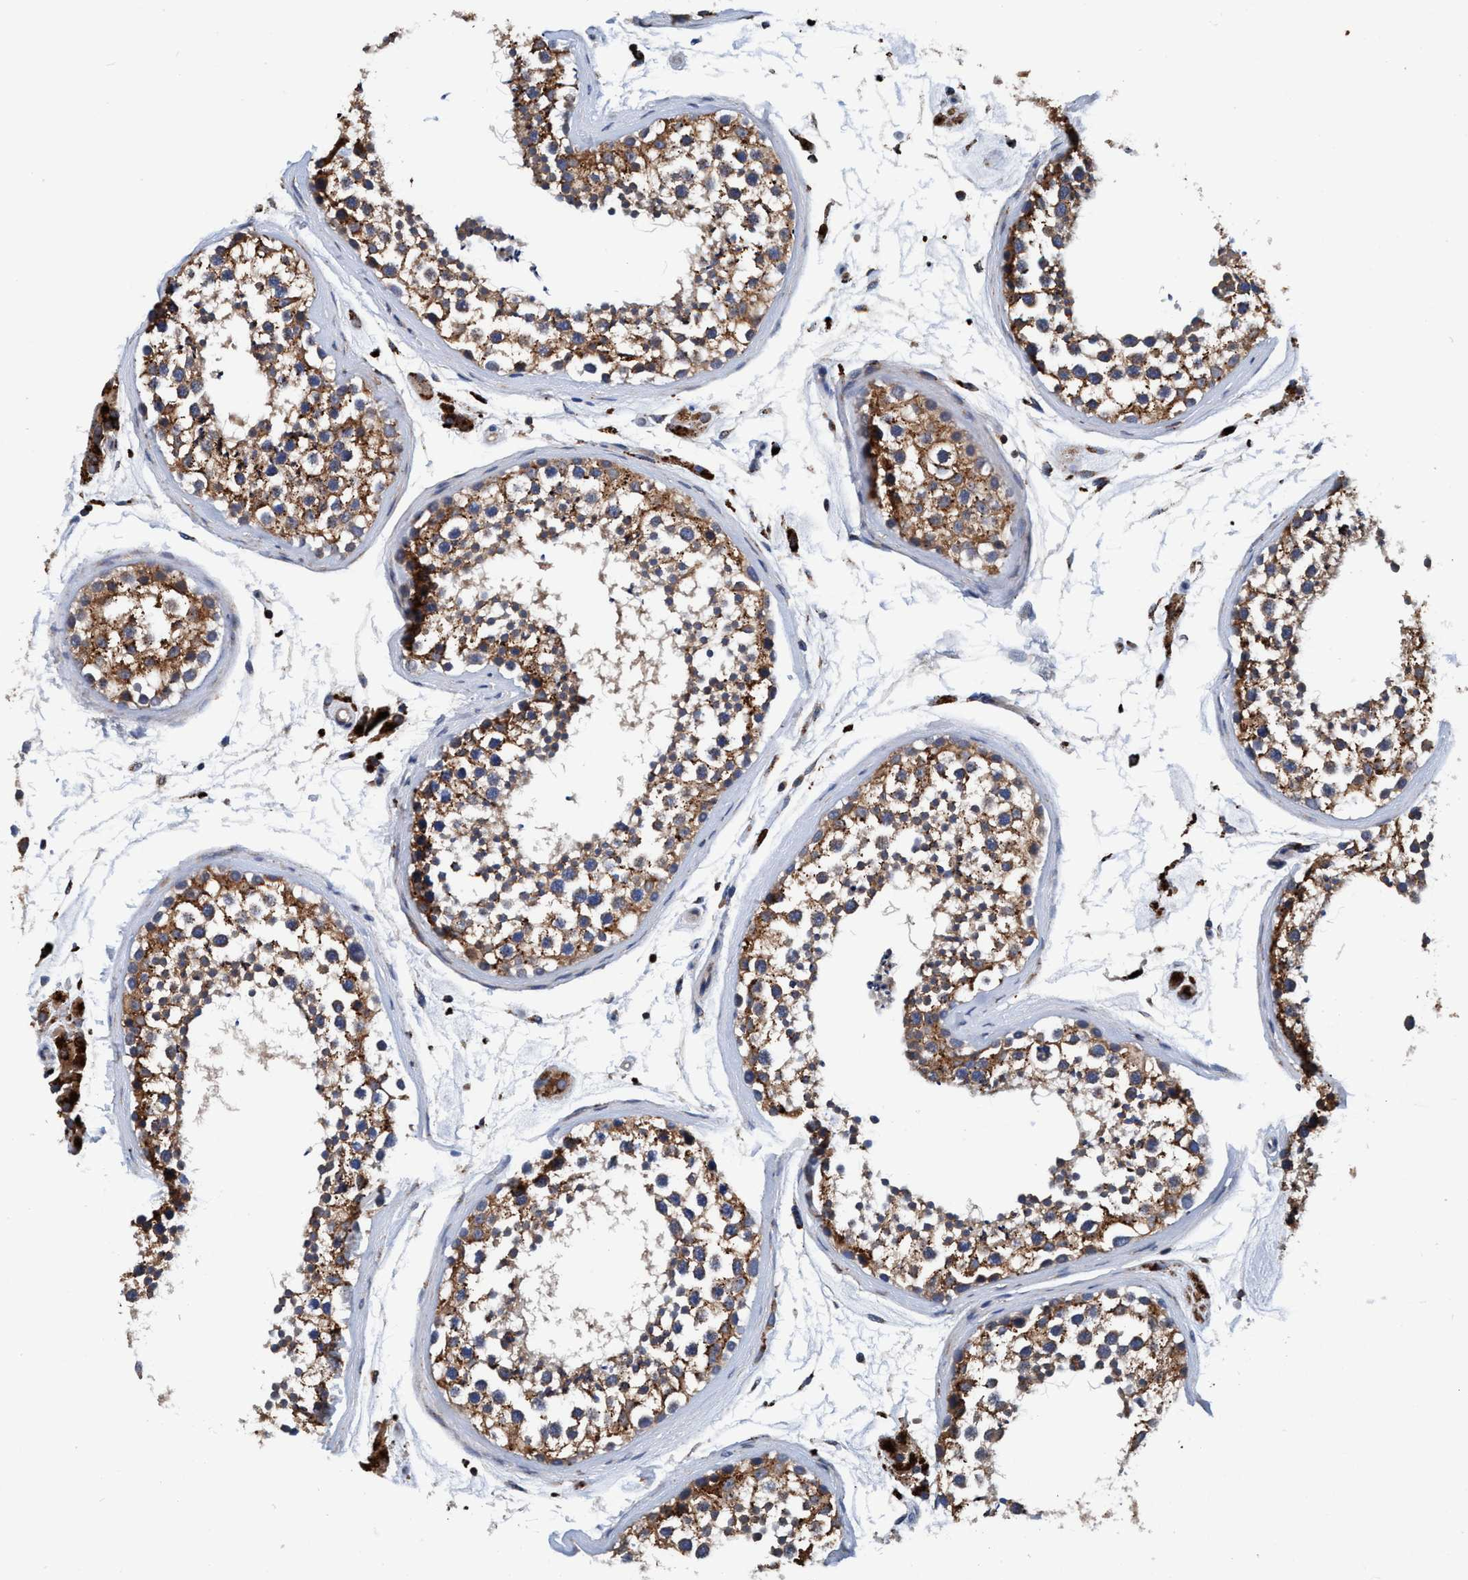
{"staining": {"intensity": "moderate", "quantity": ">75%", "location": "cytoplasmic/membranous"}, "tissue": "testis", "cell_type": "Cells in seminiferous ducts", "image_type": "normal", "snomed": [{"axis": "morphology", "description": "Normal tissue, NOS"}, {"axis": "topography", "description": "Testis"}], "caption": "Immunohistochemistry (IHC) of normal testis reveals medium levels of moderate cytoplasmic/membranous staining in approximately >75% of cells in seminiferous ducts.", "gene": "ENDOG", "patient": {"sex": "male", "age": 46}}